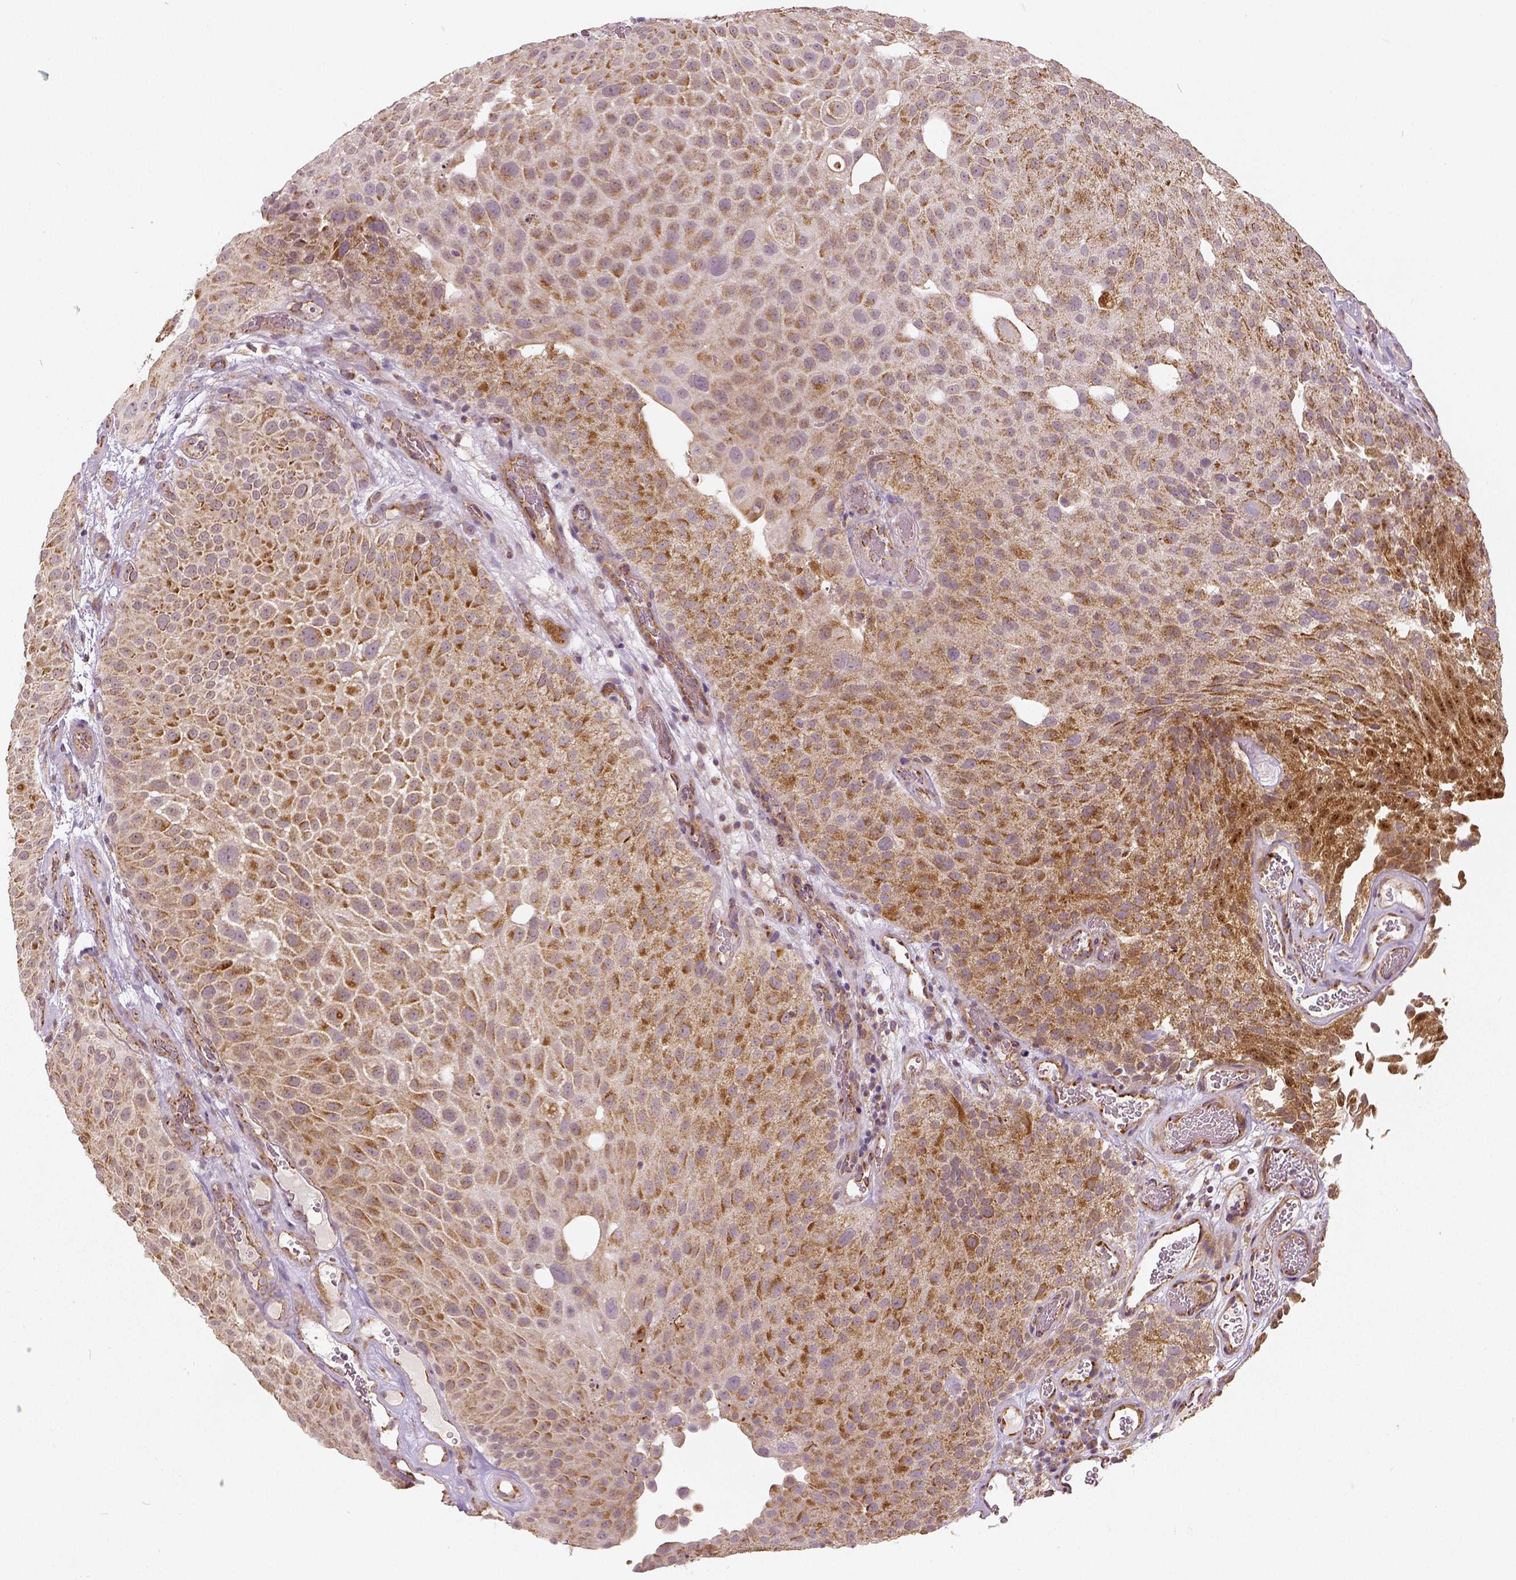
{"staining": {"intensity": "moderate", "quantity": ">75%", "location": "cytoplasmic/membranous"}, "tissue": "urothelial cancer", "cell_type": "Tumor cells", "image_type": "cancer", "snomed": [{"axis": "morphology", "description": "Urothelial carcinoma, Low grade"}, {"axis": "topography", "description": "Urinary bladder"}], "caption": "Low-grade urothelial carcinoma stained with a protein marker displays moderate staining in tumor cells.", "gene": "PGAM5", "patient": {"sex": "male", "age": 72}}